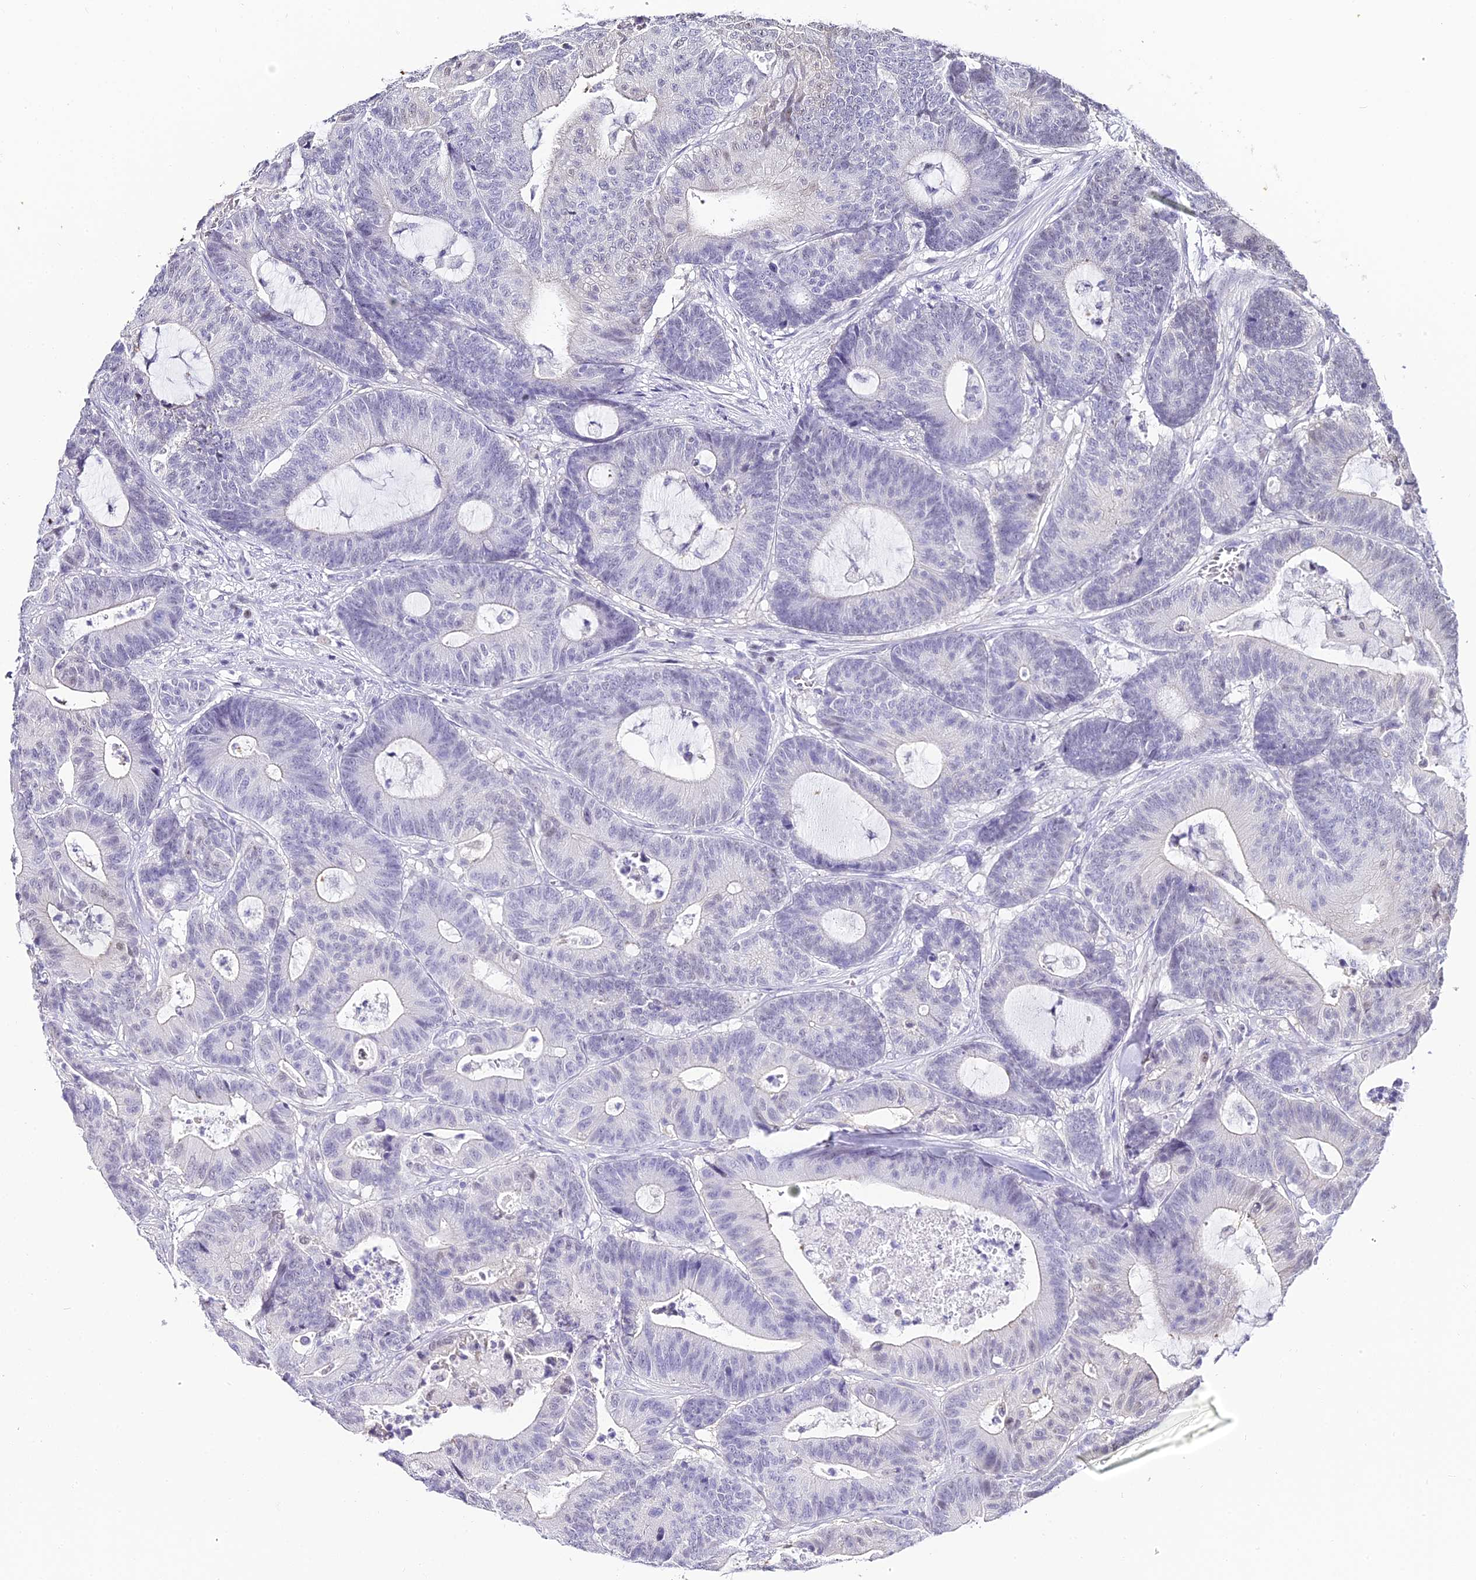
{"staining": {"intensity": "negative", "quantity": "none", "location": "none"}, "tissue": "colorectal cancer", "cell_type": "Tumor cells", "image_type": "cancer", "snomed": [{"axis": "morphology", "description": "Adenocarcinoma, NOS"}, {"axis": "topography", "description": "Colon"}], "caption": "A micrograph of colorectal cancer stained for a protein displays no brown staining in tumor cells.", "gene": "ABHD14A-ACY1", "patient": {"sex": "female", "age": 84}}